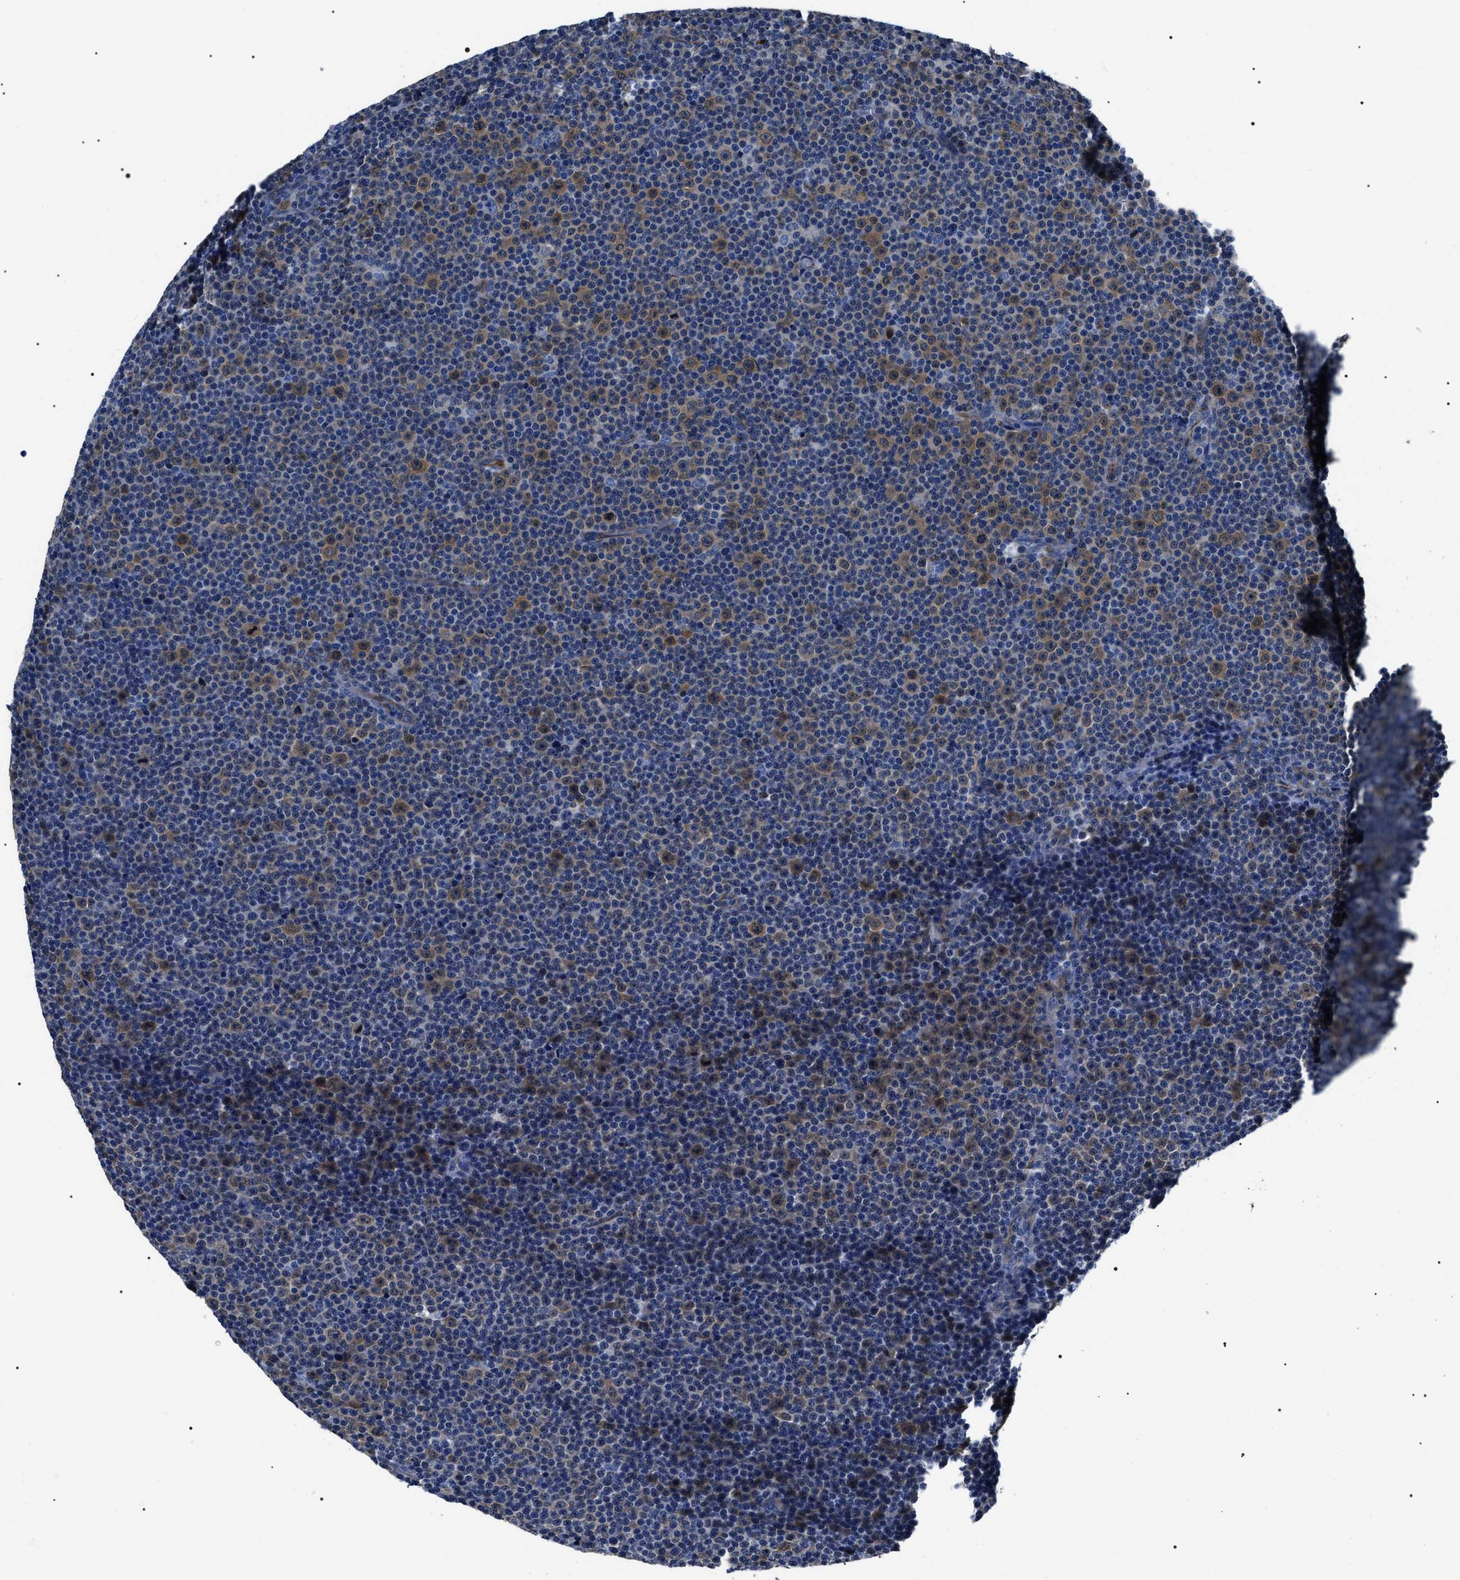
{"staining": {"intensity": "weak", "quantity": "<25%", "location": "cytoplasmic/membranous"}, "tissue": "lymphoma", "cell_type": "Tumor cells", "image_type": "cancer", "snomed": [{"axis": "morphology", "description": "Malignant lymphoma, non-Hodgkin's type, Low grade"}, {"axis": "topography", "description": "Lymph node"}], "caption": "Tumor cells show no significant protein expression in lymphoma.", "gene": "BAG2", "patient": {"sex": "female", "age": 67}}